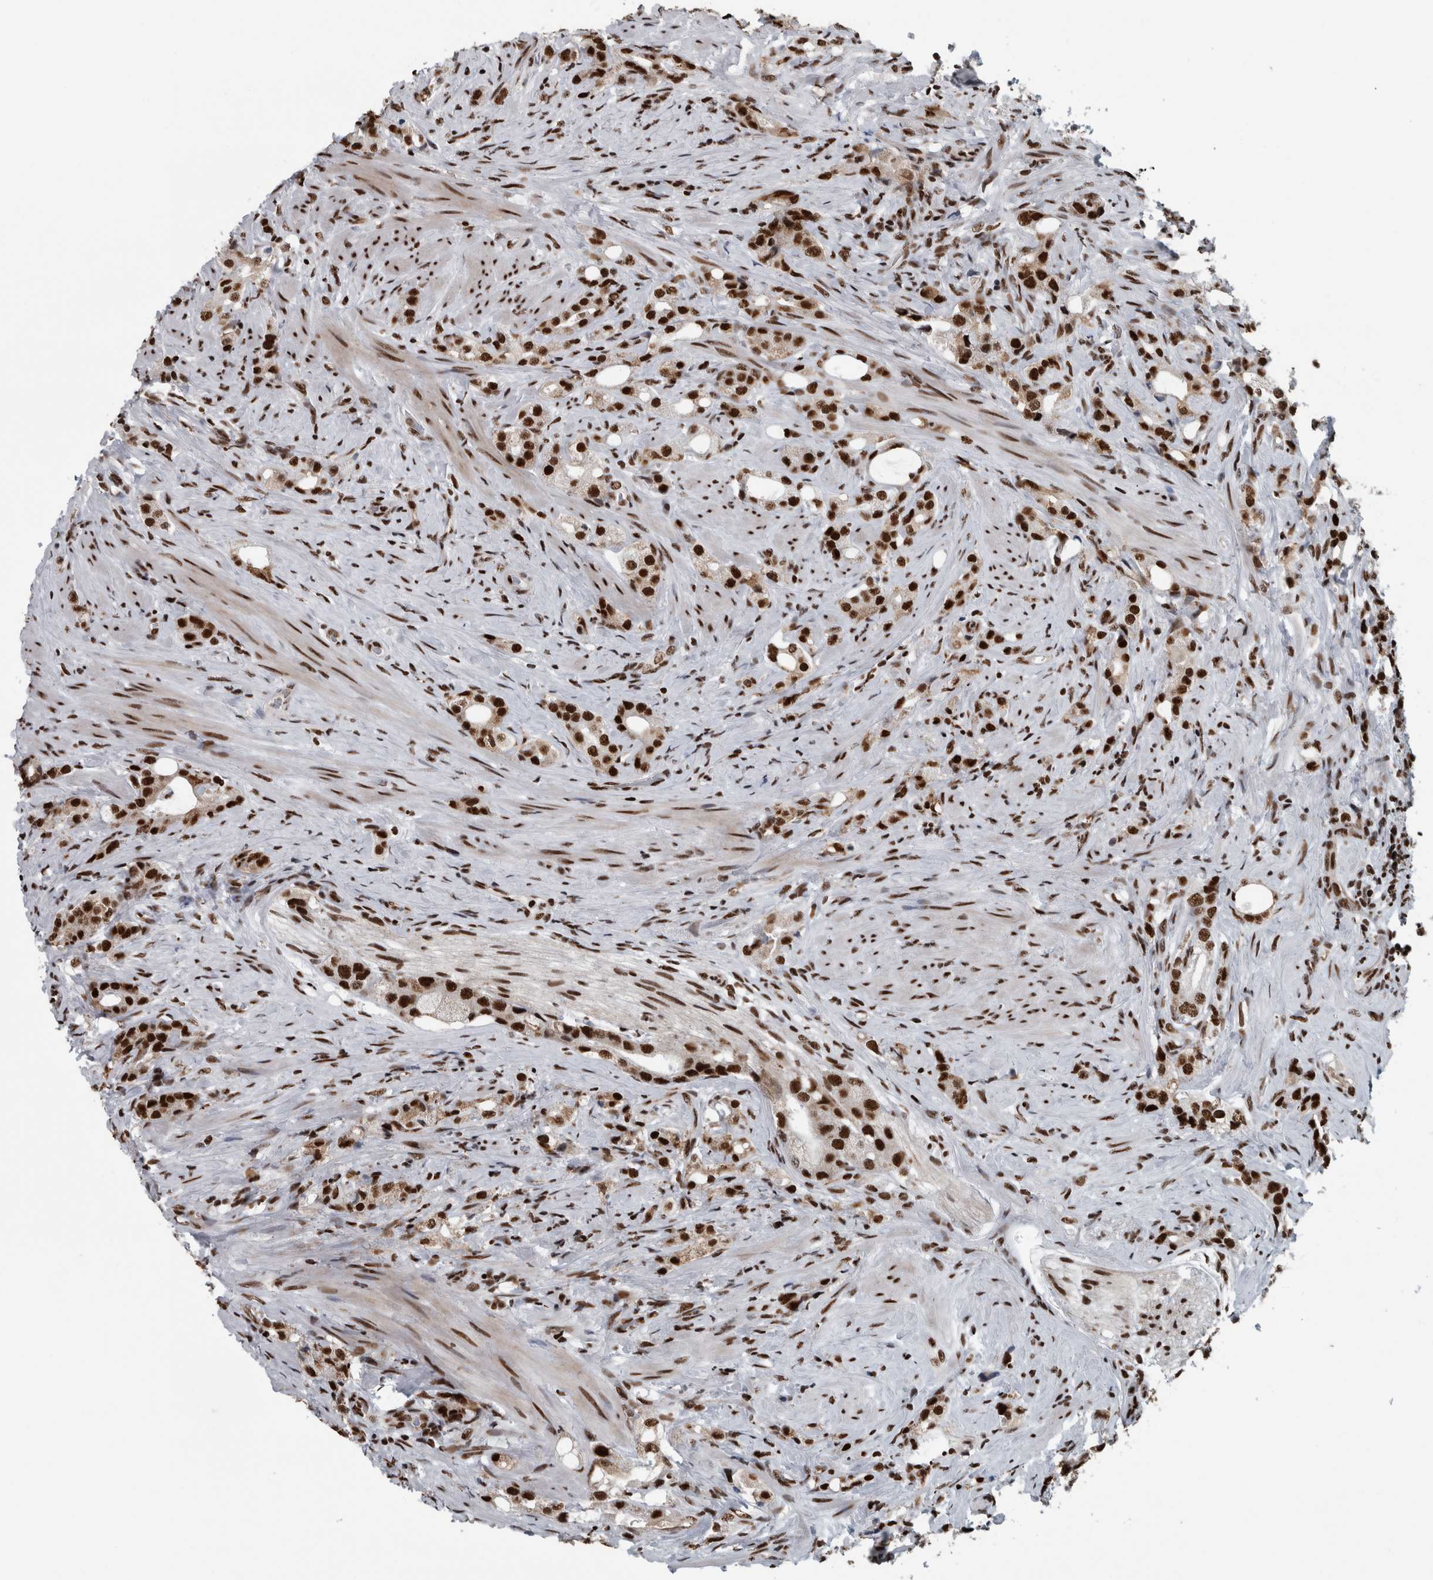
{"staining": {"intensity": "strong", "quantity": ">75%", "location": "nuclear"}, "tissue": "prostate cancer", "cell_type": "Tumor cells", "image_type": "cancer", "snomed": [{"axis": "morphology", "description": "Adenocarcinoma, High grade"}, {"axis": "topography", "description": "Prostate"}], "caption": "Strong nuclear expression is present in about >75% of tumor cells in high-grade adenocarcinoma (prostate).", "gene": "DNMT3A", "patient": {"sex": "male", "age": 63}}